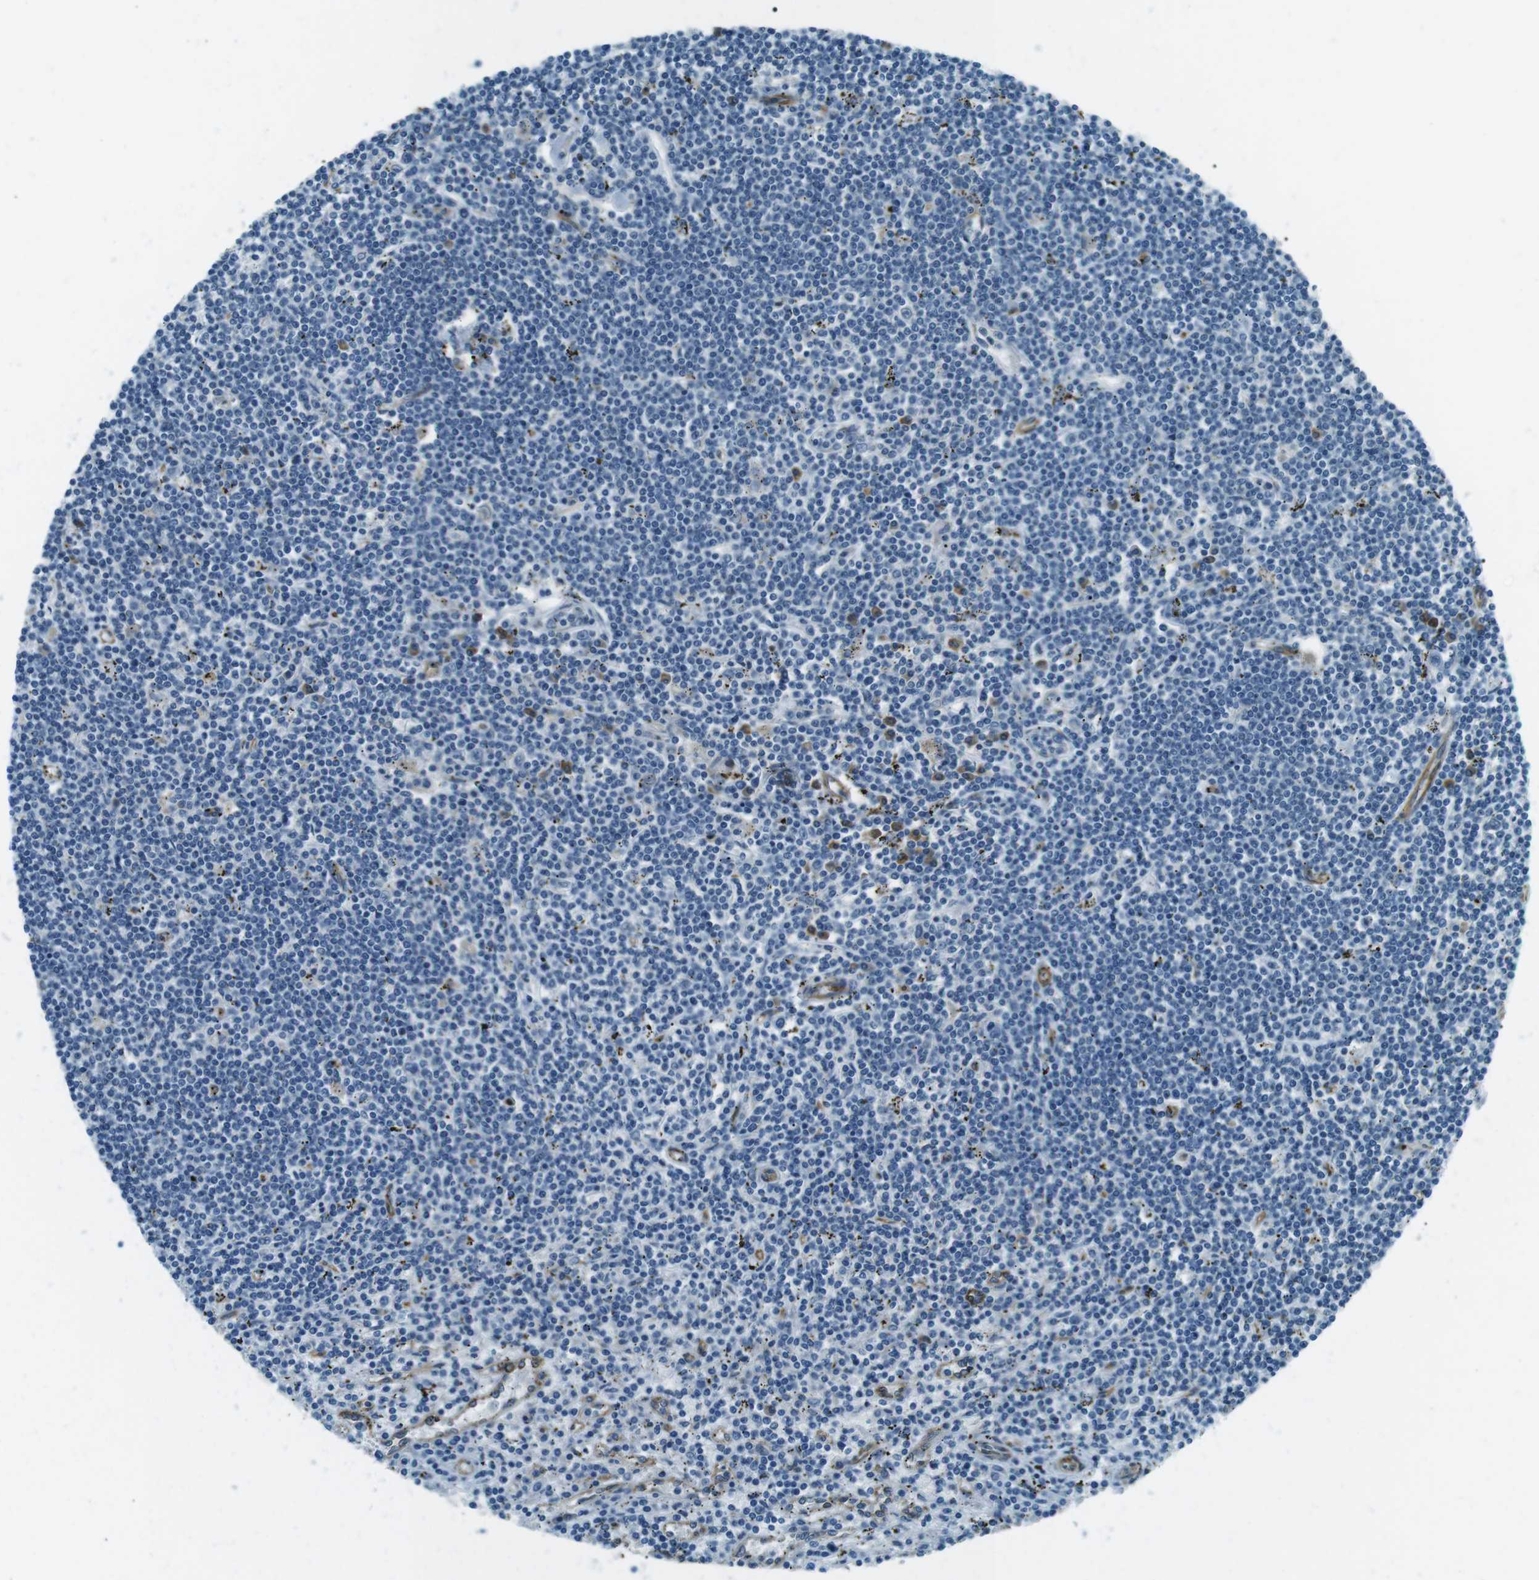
{"staining": {"intensity": "negative", "quantity": "none", "location": "none"}, "tissue": "lymphoma", "cell_type": "Tumor cells", "image_type": "cancer", "snomed": [{"axis": "morphology", "description": "Malignant lymphoma, non-Hodgkin's type, Low grade"}, {"axis": "topography", "description": "Spleen"}], "caption": "DAB immunohistochemical staining of human malignant lymphoma, non-Hodgkin's type (low-grade) demonstrates no significant staining in tumor cells.", "gene": "ODR4", "patient": {"sex": "male", "age": 76}}